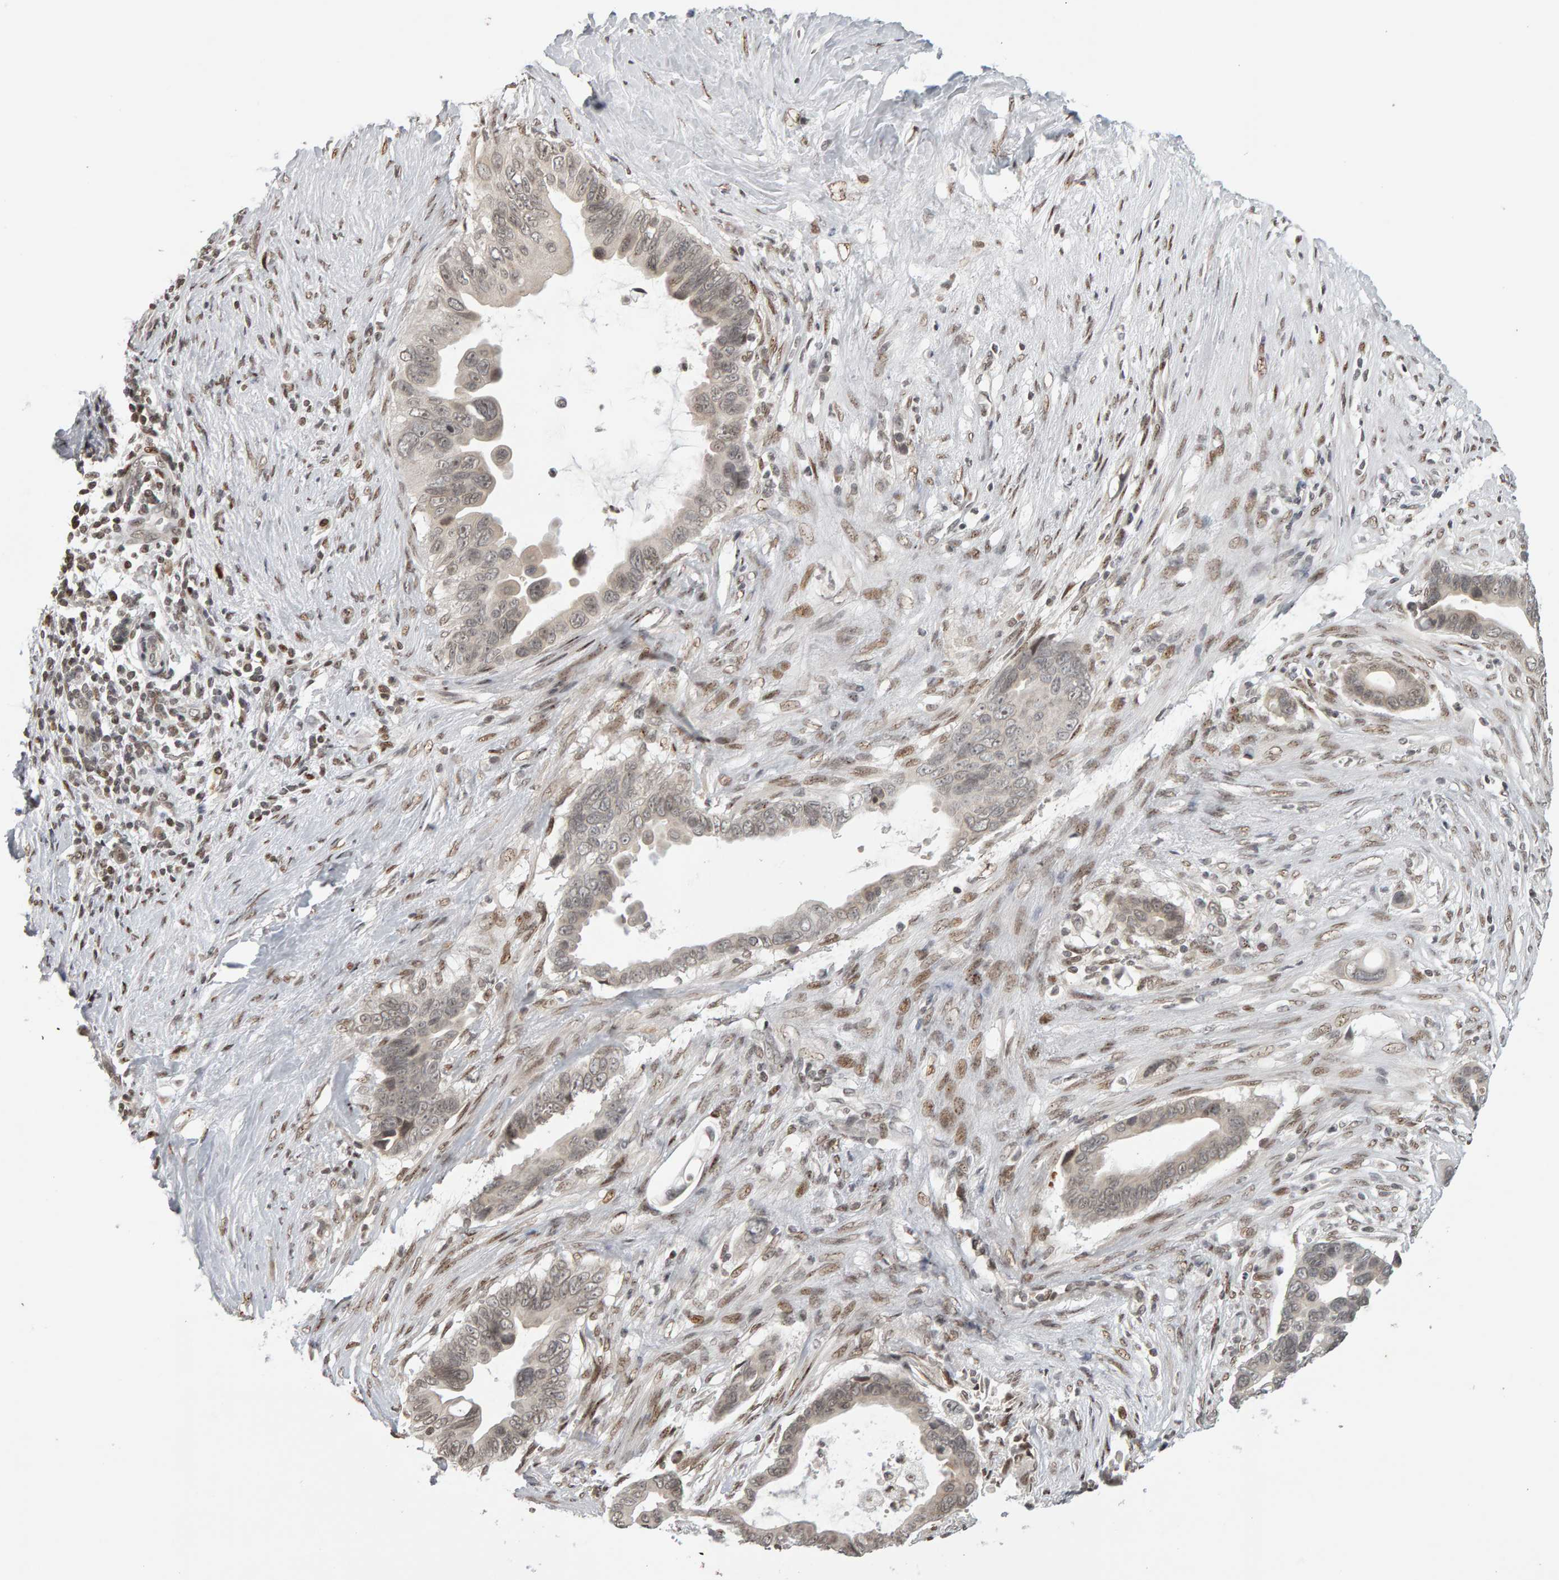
{"staining": {"intensity": "weak", "quantity": "<25%", "location": "cytoplasmic/membranous,nuclear"}, "tissue": "pancreatic cancer", "cell_type": "Tumor cells", "image_type": "cancer", "snomed": [{"axis": "morphology", "description": "Adenocarcinoma, NOS"}, {"axis": "topography", "description": "Pancreas"}], "caption": "Immunohistochemical staining of human pancreatic cancer (adenocarcinoma) exhibits no significant positivity in tumor cells. (DAB (3,3'-diaminobenzidine) immunohistochemistry (IHC) visualized using brightfield microscopy, high magnification).", "gene": "TRAM1", "patient": {"sex": "female", "age": 72}}